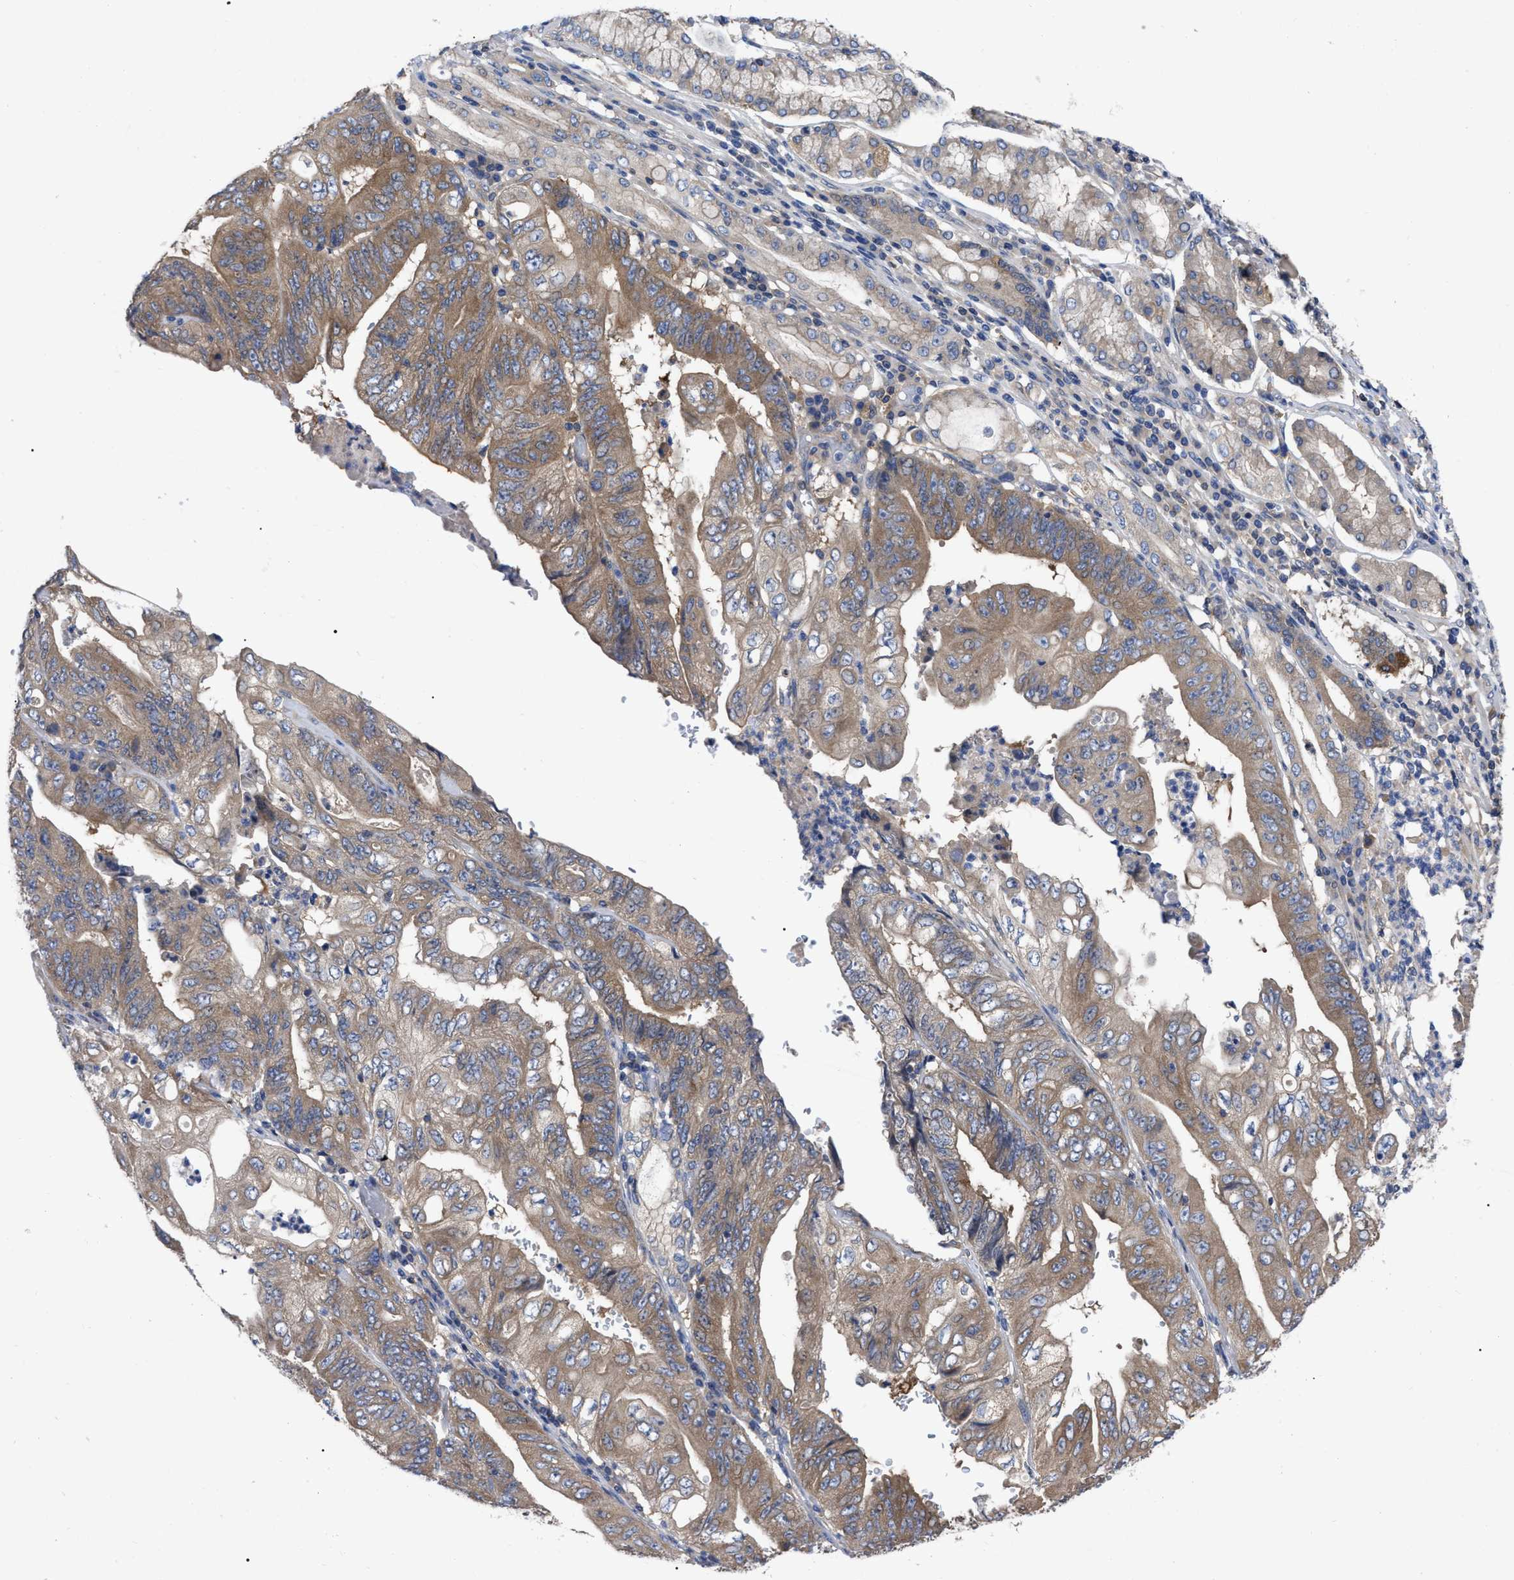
{"staining": {"intensity": "moderate", "quantity": "25%-75%", "location": "cytoplasmic/membranous"}, "tissue": "stomach cancer", "cell_type": "Tumor cells", "image_type": "cancer", "snomed": [{"axis": "morphology", "description": "Adenocarcinoma, NOS"}, {"axis": "topography", "description": "Stomach"}], "caption": "Protein analysis of stomach cancer tissue demonstrates moderate cytoplasmic/membranous staining in about 25%-75% of tumor cells.", "gene": "RAP1GDS1", "patient": {"sex": "female", "age": 73}}